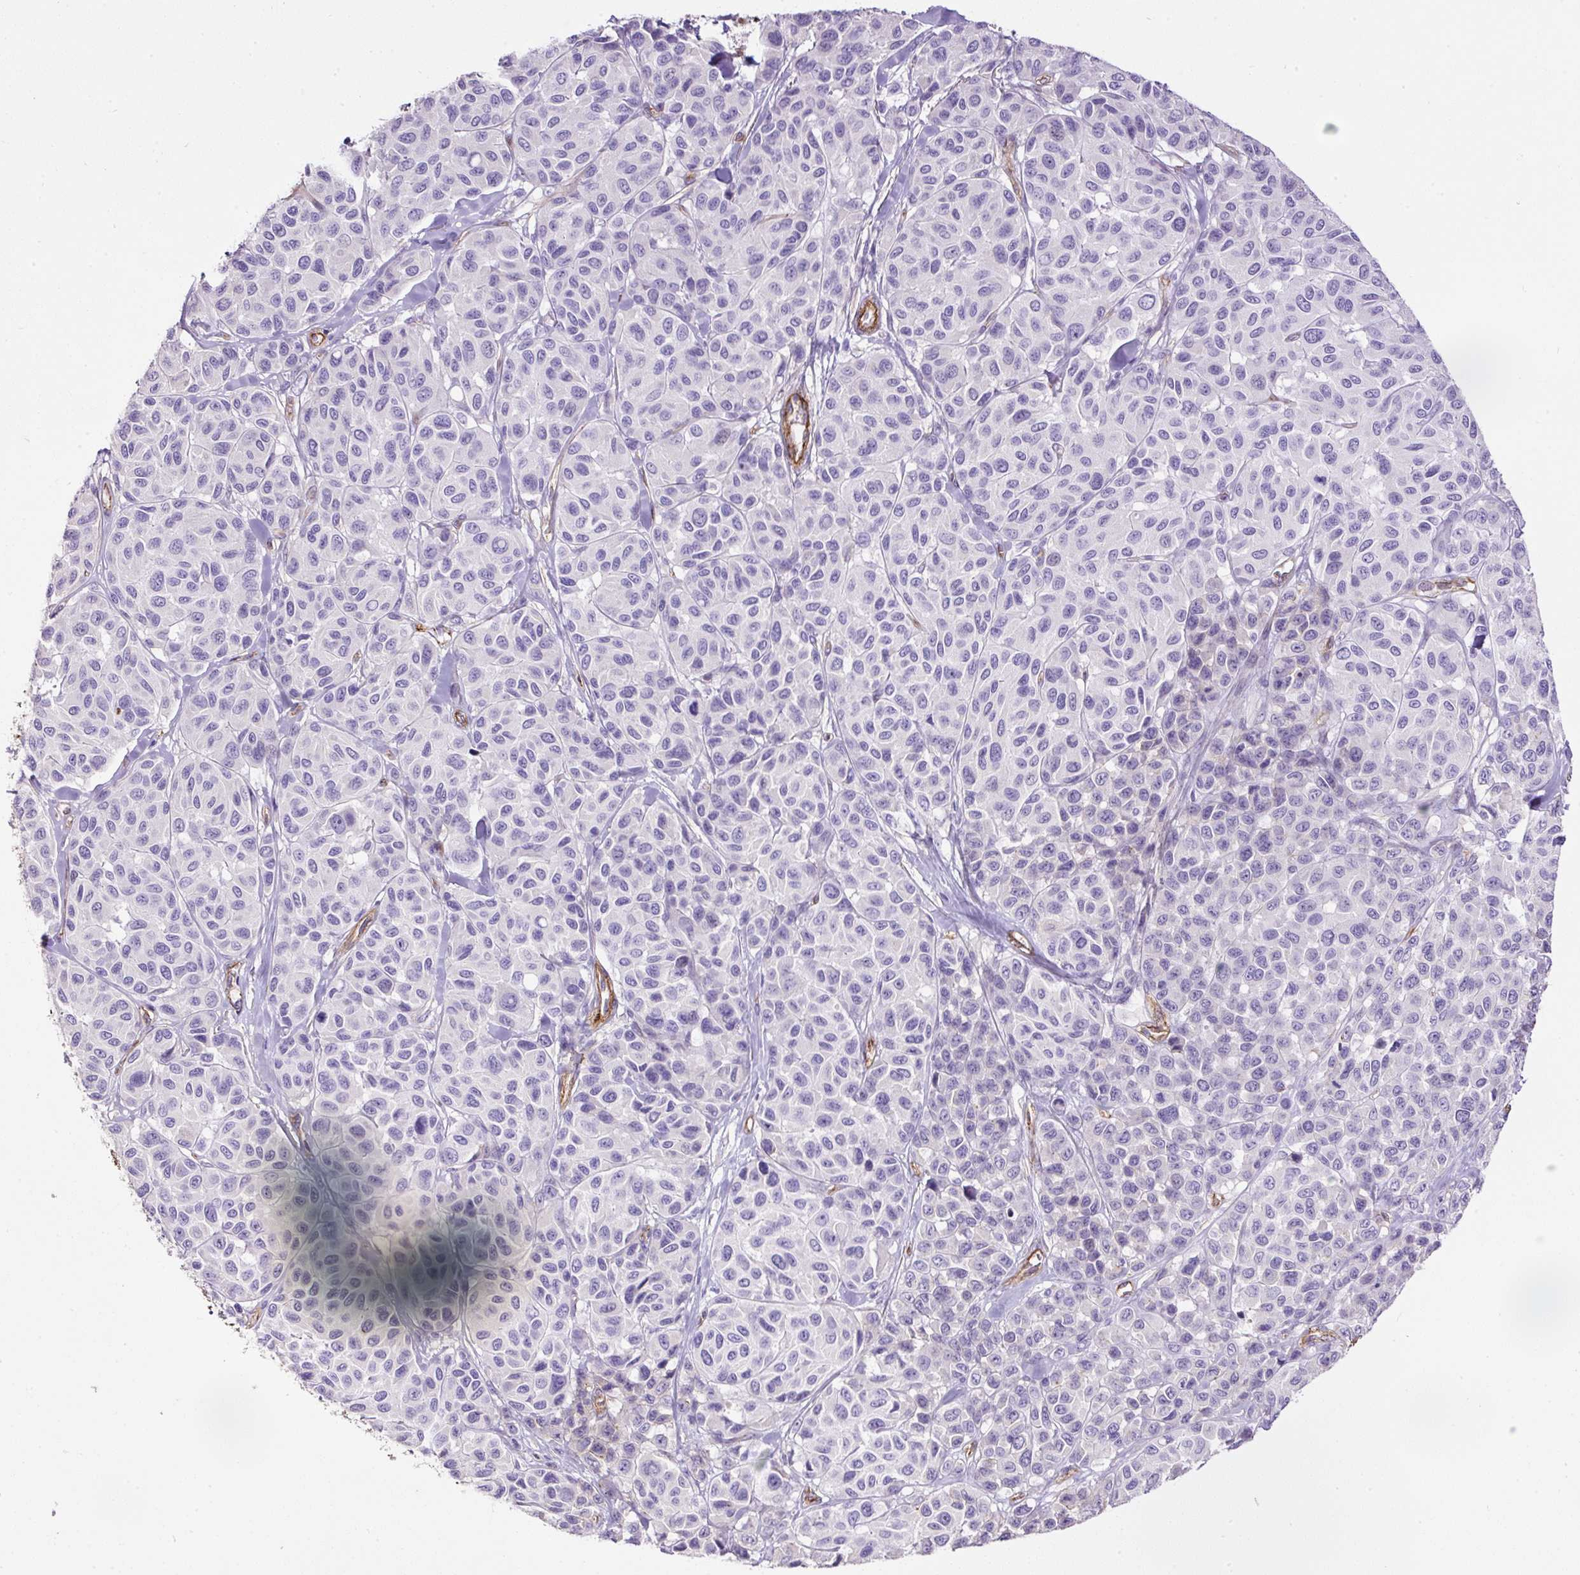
{"staining": {"intensity": "negative", "quantity": "none", "location": "none"}, "tissue": "melanoma", "cell_type": "Tumor cells", "image_type": "cancer", "snomed": [{"axis": "morphology", "description": "Malignant melanoma, NOS"}, {"axis": "topography", "description": "Skin"}], "caption": "Melanoma was stained to show a protein in brown. There is no significant positivity in tumor cells.", "gene": "MAGEB16", "patient": {"sex": "female", "age": 66}}